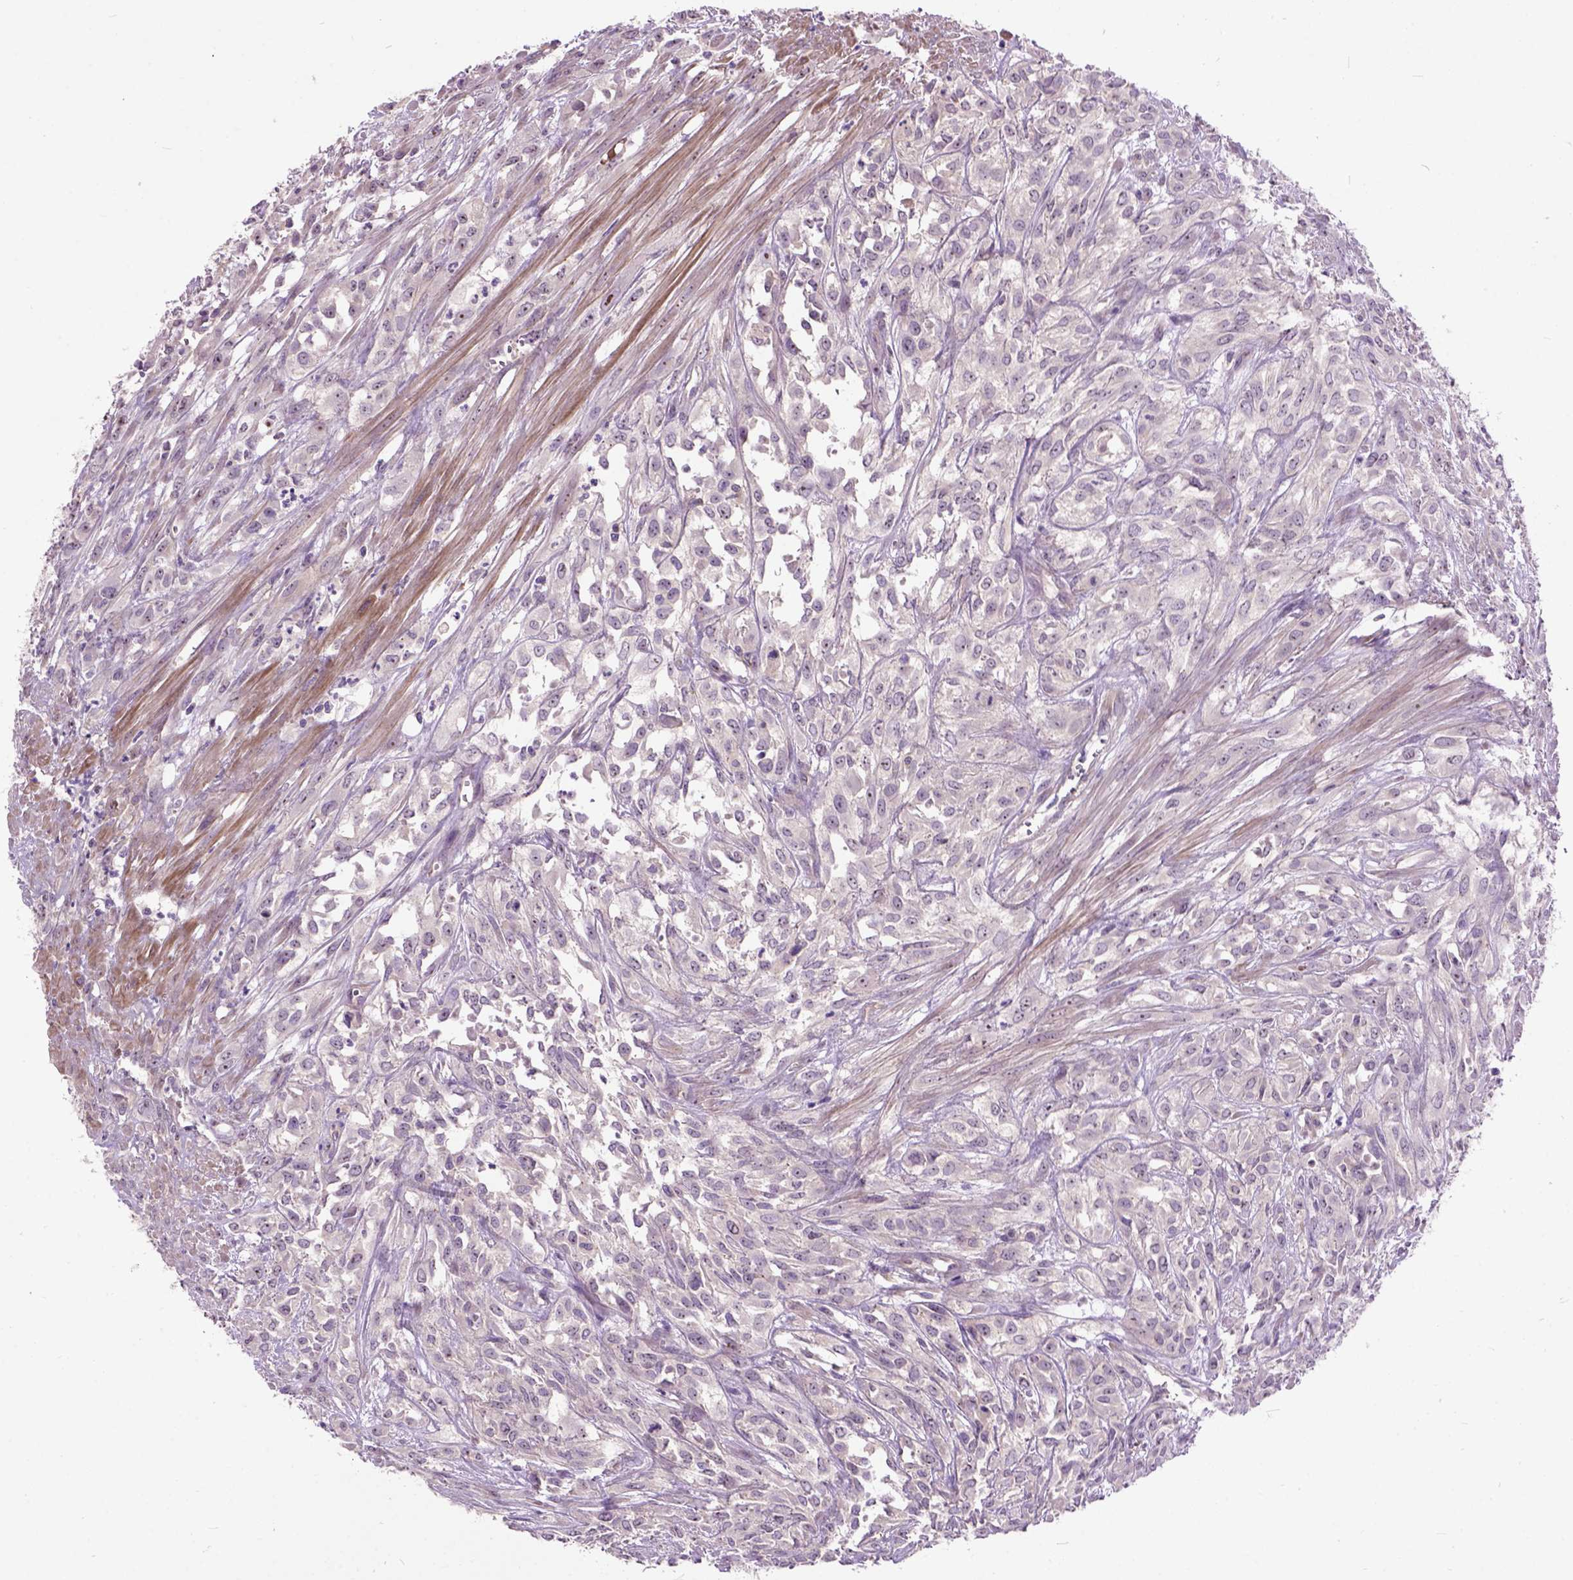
{"staining": {"intensity": "moderate", "quantity": "<25%", "location": "nuclear"}, "tissue": "urothelial cancer", "cell_type": "Tumor cells", "image_type": "cancer", "snomed": [{"axis": "morphology", "description": "Urothelial carcinoma, High grade"}, {"axis": "topography", "description": "Urinary bladder"}], "caption": "Immunohistochemistry image of neoplastic tissue: human urothelial cancer stained using immunohistochemistry (IHC) shows low levels of moderate protein expression localized specifically in the nuclear of tumor cells, appearing as a nuclear brown color.", "gene": "MAPT", "patient": {"sex": "male", "age": 67}}